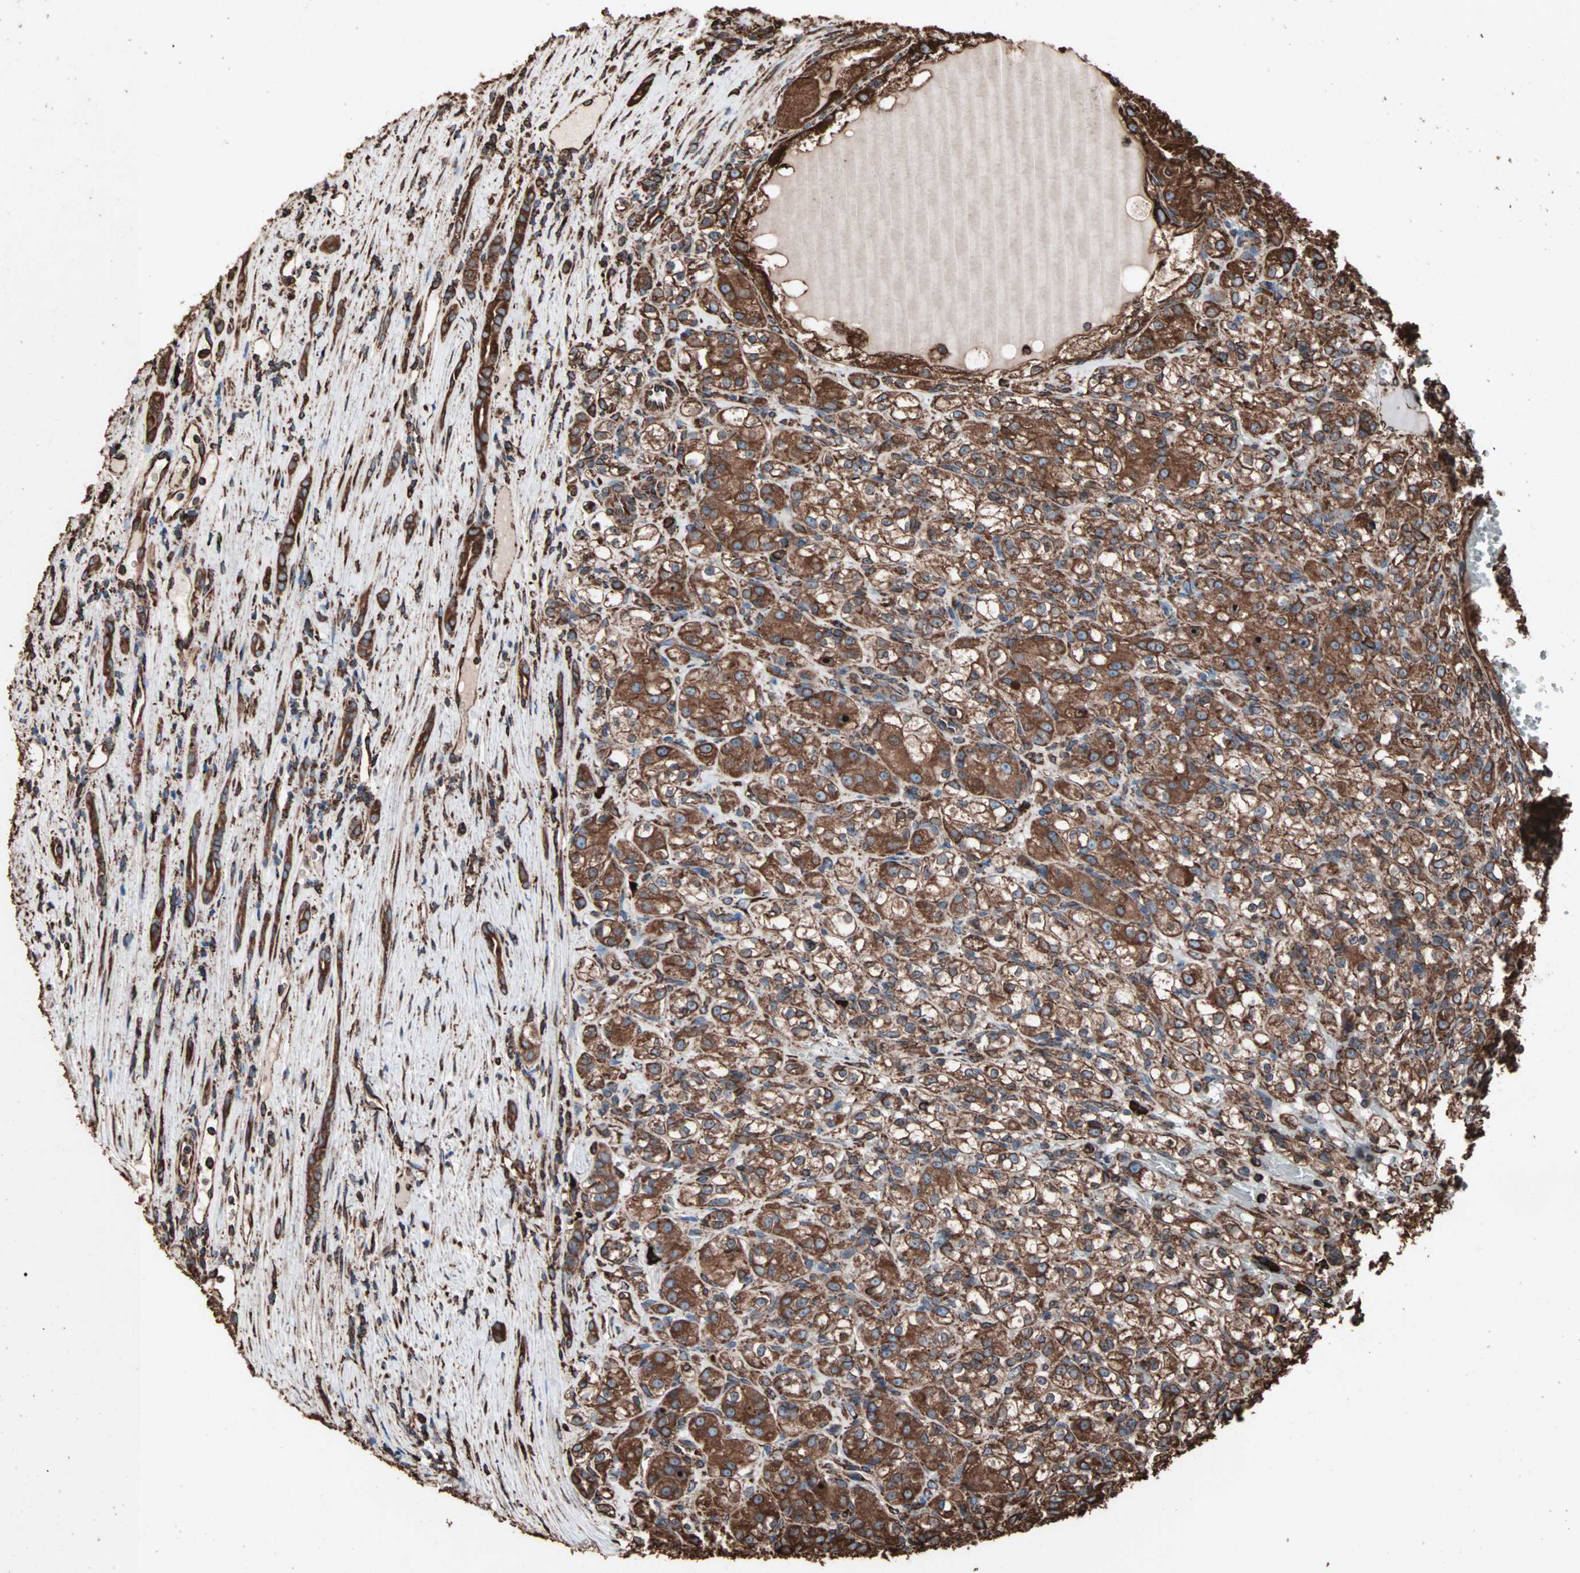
{"staining": {"intensity": "strong", "quantity": ">75%", "location": "cytoplasmic/membranous"}, "tissue": "renal cancer", "cell_type": "Tumor cells", "image_type": "cancer", "snomed": [{"axis": "morphology", "description": "Normal tissue, NOS"}, {"axis": "morphology", "description": "Adenocarcinoma, NOS"}, {"axis": "topography", "description": "Kidney"}], "caption": "This micrograph reveals renal cancer stained with immunohistochemistry to label a protein in brown. The cytoplasmic/membranous of tumor cells show strong positivity for the protein. Nuclei are counter-stained blue.", "gene": "HSP90B1", "patient": {"sex": "male", "age": 61}}